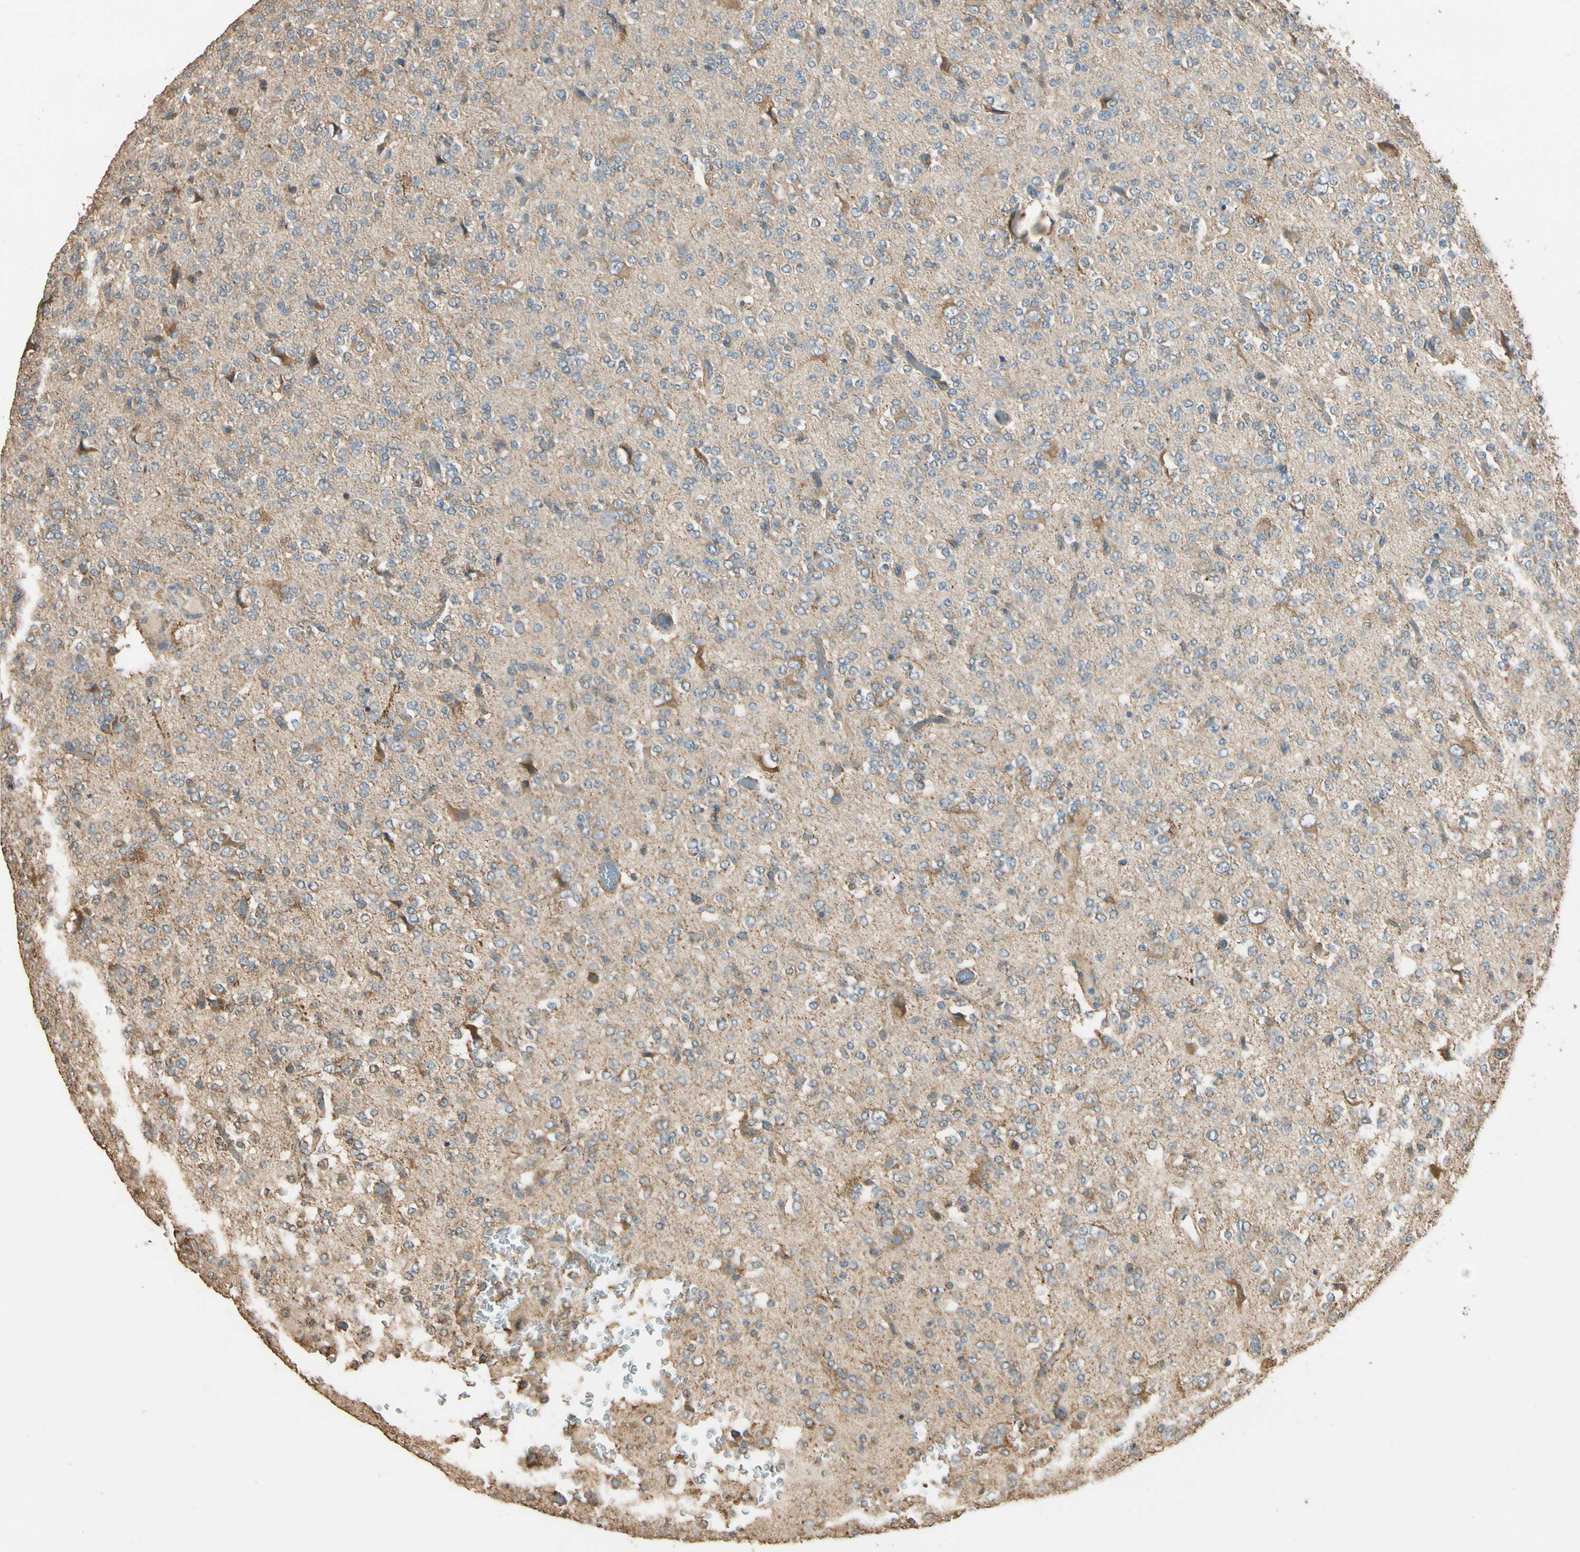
{"staining": {"intensity": "weak", "quantity": "25%-75%", "location": "cytoplasmic/membranous"}, "tissue": "glioma", "cell_type": "Tumor cells", "image_type": "cancer", "snomed": [{"axis": "morphology", "description": "Glioma, malignant, Low grade"}, {"axis": "topography", "description": "Brain"}], "caption": "Immunohistochemistry (IHC) of human low-grade glioma (malignant) demonstrates low levels of weak cytoplasmic/membranous staining in approximately 25%-75% of tumor cells.", "gene": "STX18", "patient": {"sex": "male", "age": 38}}